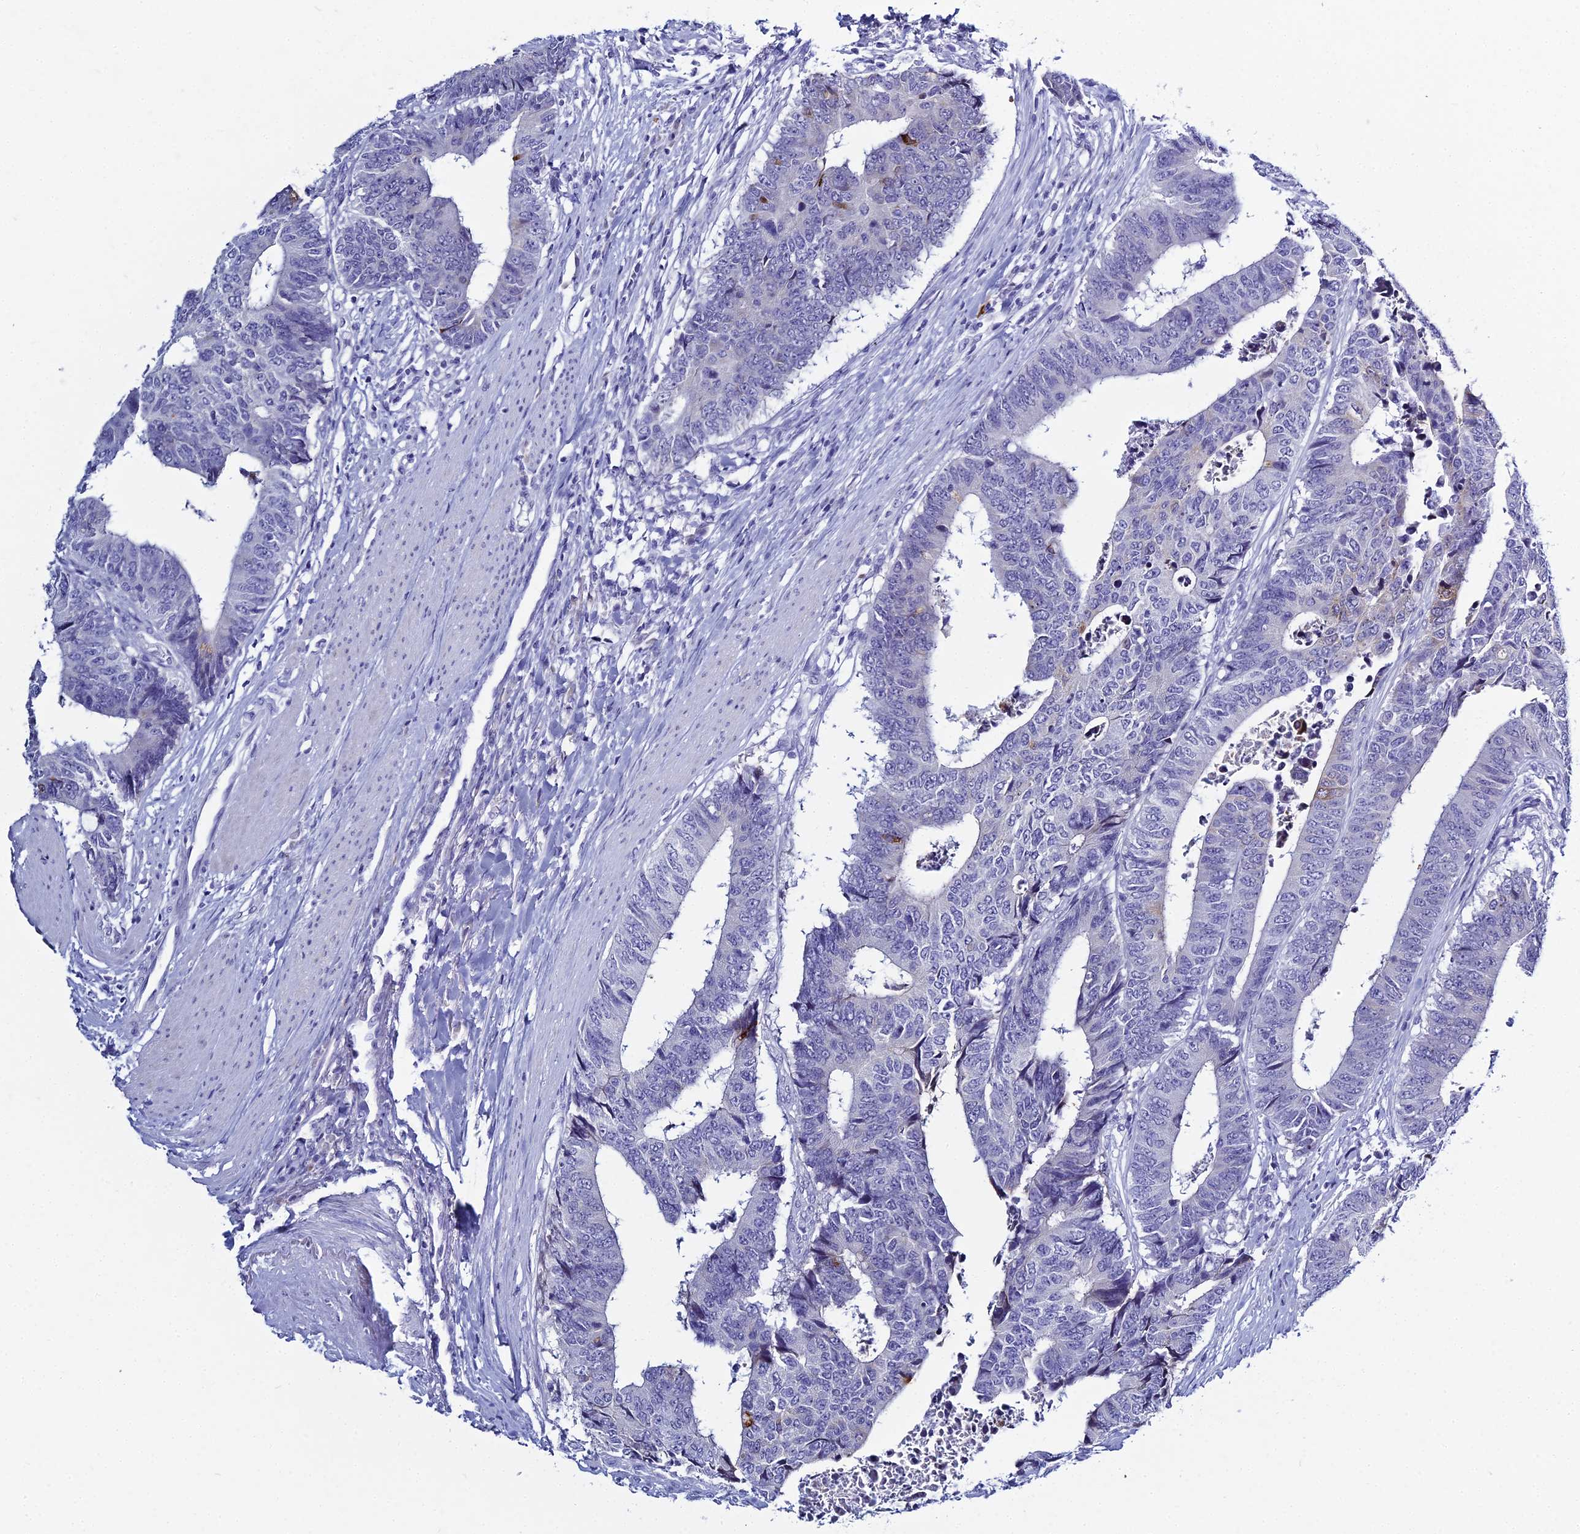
{"staining": {"intensity": "negative", "quantity": "none", "location": "none"}, "tissue": "colorectal cancer", "cell_type": "Tumor cells", "image_type": "cancer", "snomed": [{"axis": "morphology", "description": "Adenocarcinoma, NOS"}, {"axis": "topography", "description": "Rectum"}], "caption": "Colorectal cancer (adenocarcinoma) stained for a protein using IHC shows no positivity tumor cells.", "gene": "MUC13", "patient": {"sex": "male", "age": 84}}